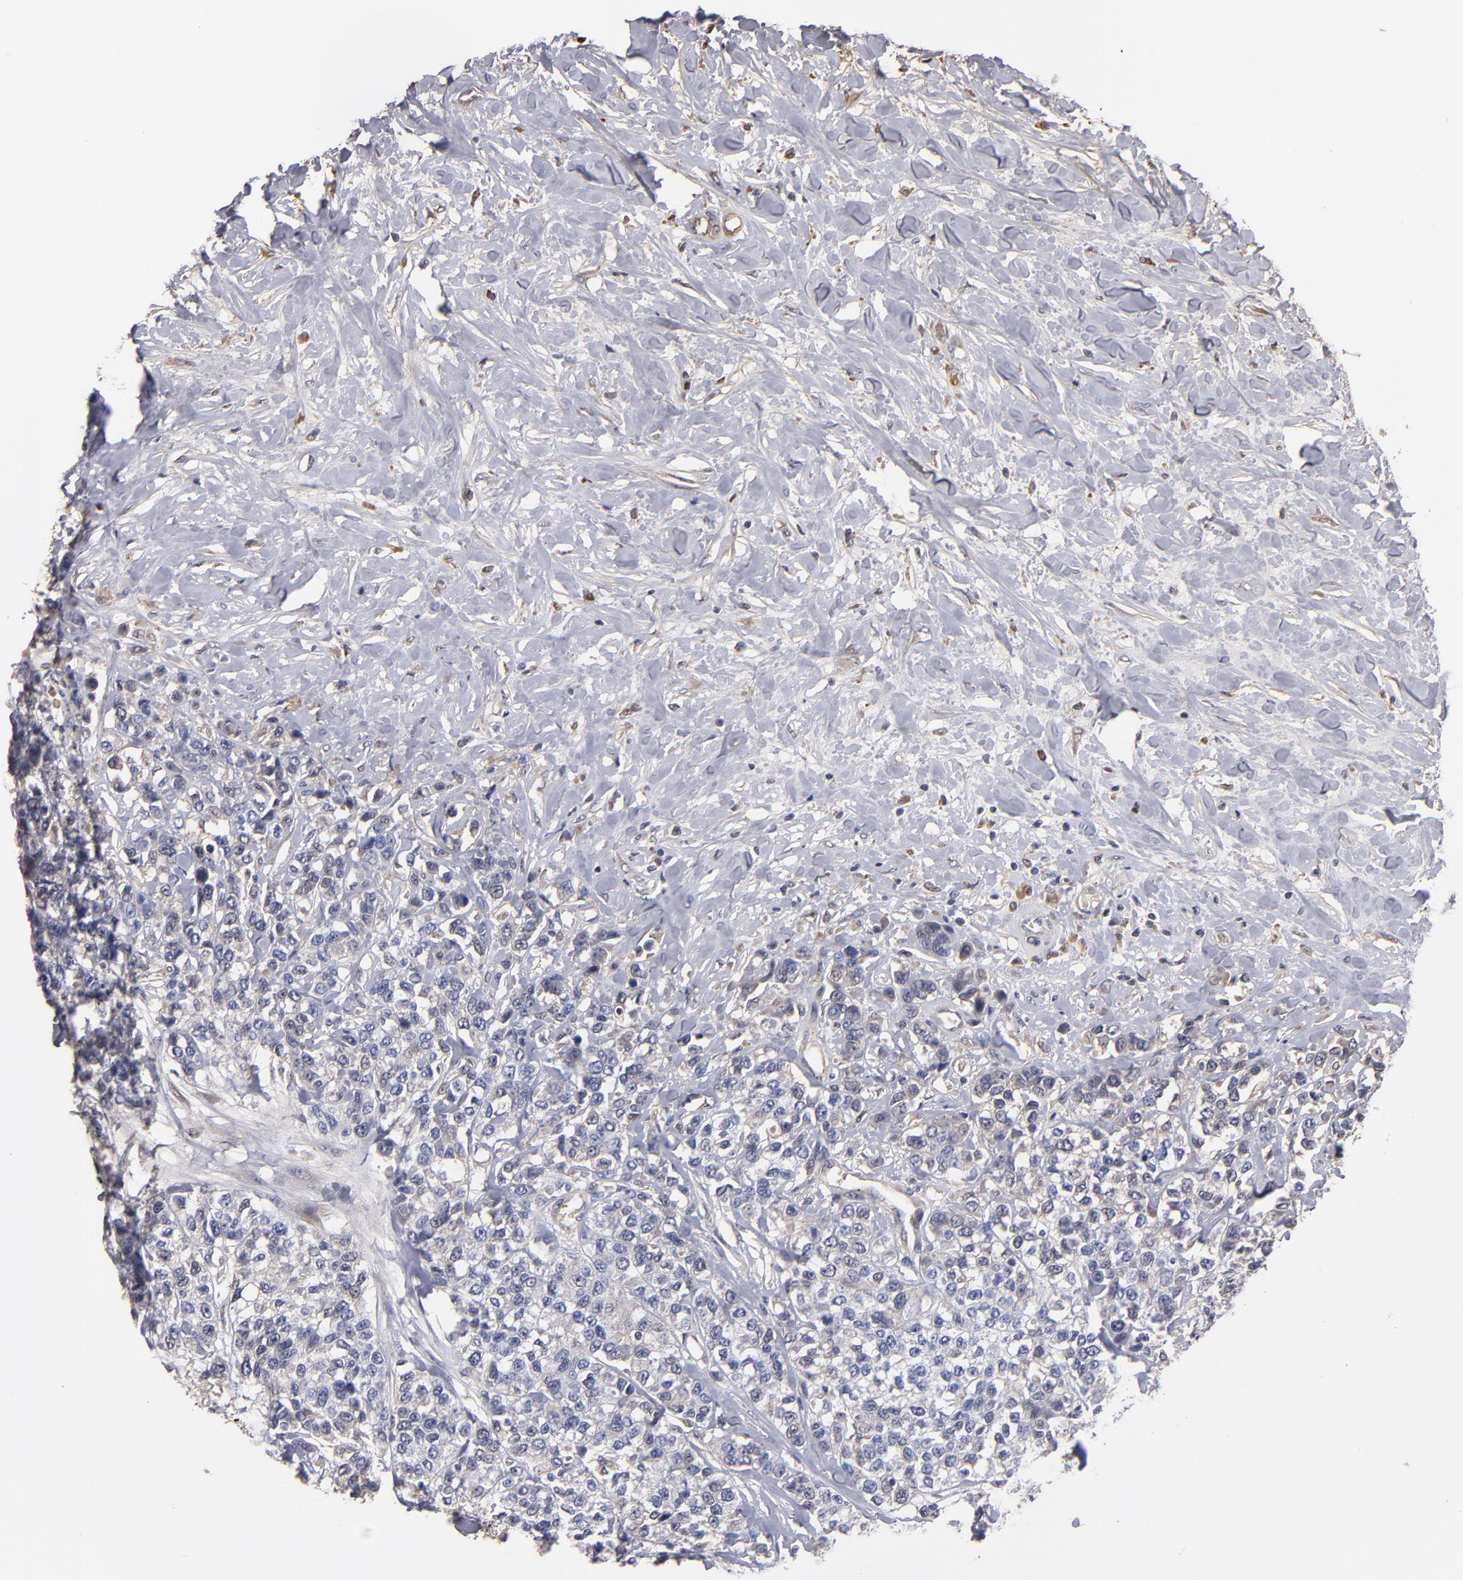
{"staining": {"intensity": "moderate", "quantity": "25%-75%", "location": "cytoplasmic/membranous,nuclear"}, "tissue": "breast cancer", "cell_type": "Tumor cells", "image_type": "cancer", "snomed": [{"axis": "morphology", "description": "Duct carcinoma"}, {"axis": "topography", "description": "Breast"}], "caption": "Approximately 25%-75% of tumor cells in breast cancer (intraductal carcinoma) exhibit moderate cytoplasmic/membranous and nuclear protein expression as visualized by brown immunohistochemical staining.", "gene": "FABP4", "patient": {"sex": "female", "age": 51}}